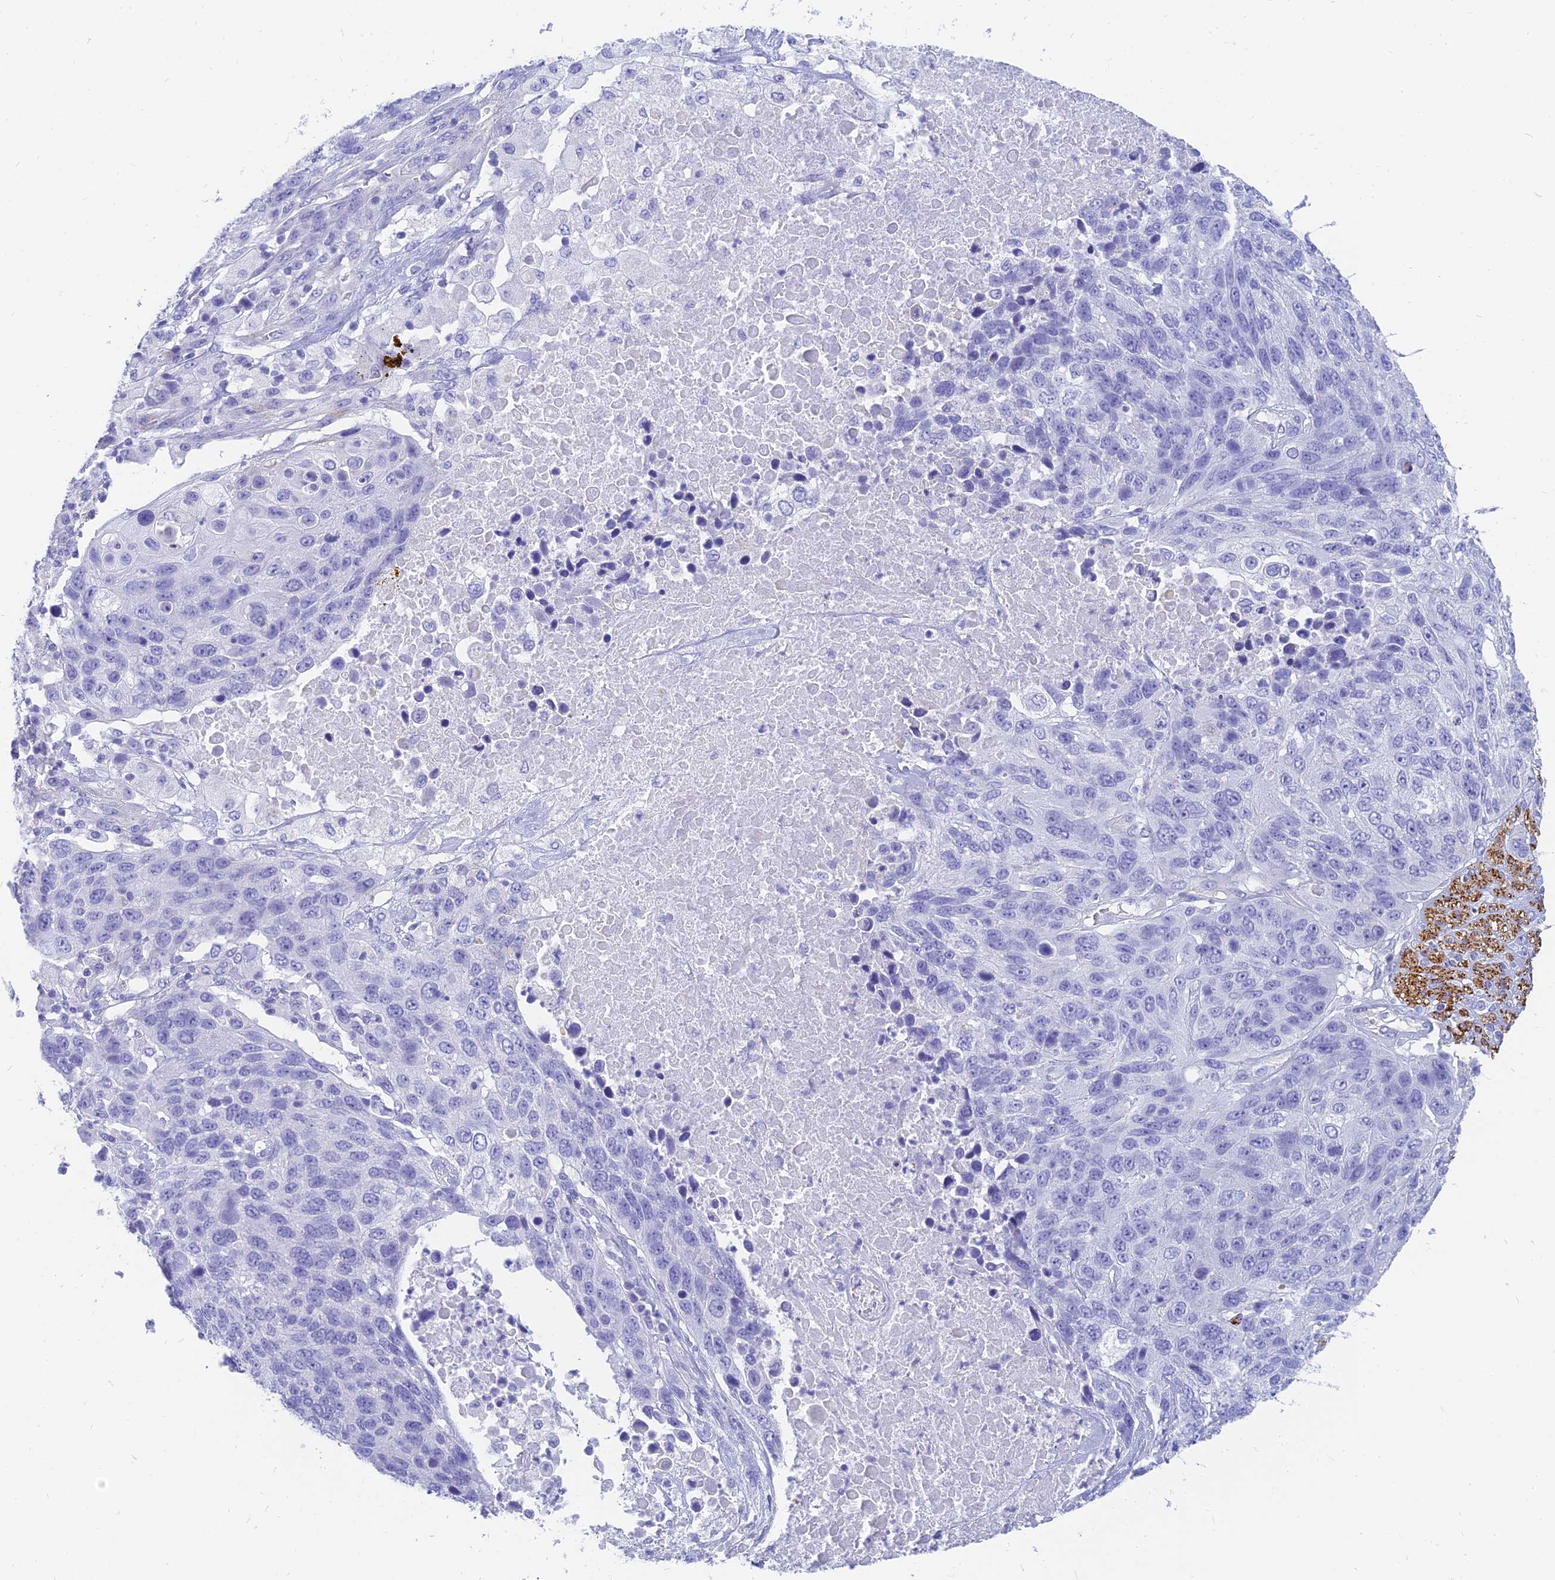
{"staining": {"intensity": "negative", "quantity": "none", "location": "none"}, "tissue": "lung cancer", "cell_type": "Tumor cells", "image_type": "cancer", "snomed": [{"axis": "morphology", "description": "Normal tissue, NOS"}, {"axis": "morphology", "description": "Squamous cell carcinoma, NOS"}, {"axis": "topography", "description": "Lymph node"}, {"axis": "topography", "description": "Lung"}], "caption": "Tumor cells show no significant protein positivity in lung squamous cell carcinoma. (DAB (3,3'-diaminobenzidine) immunohistochemistry (IHC), high magnification).", "gene": "SLC36A2", "patient": {"sex": "male", "age": 66}}